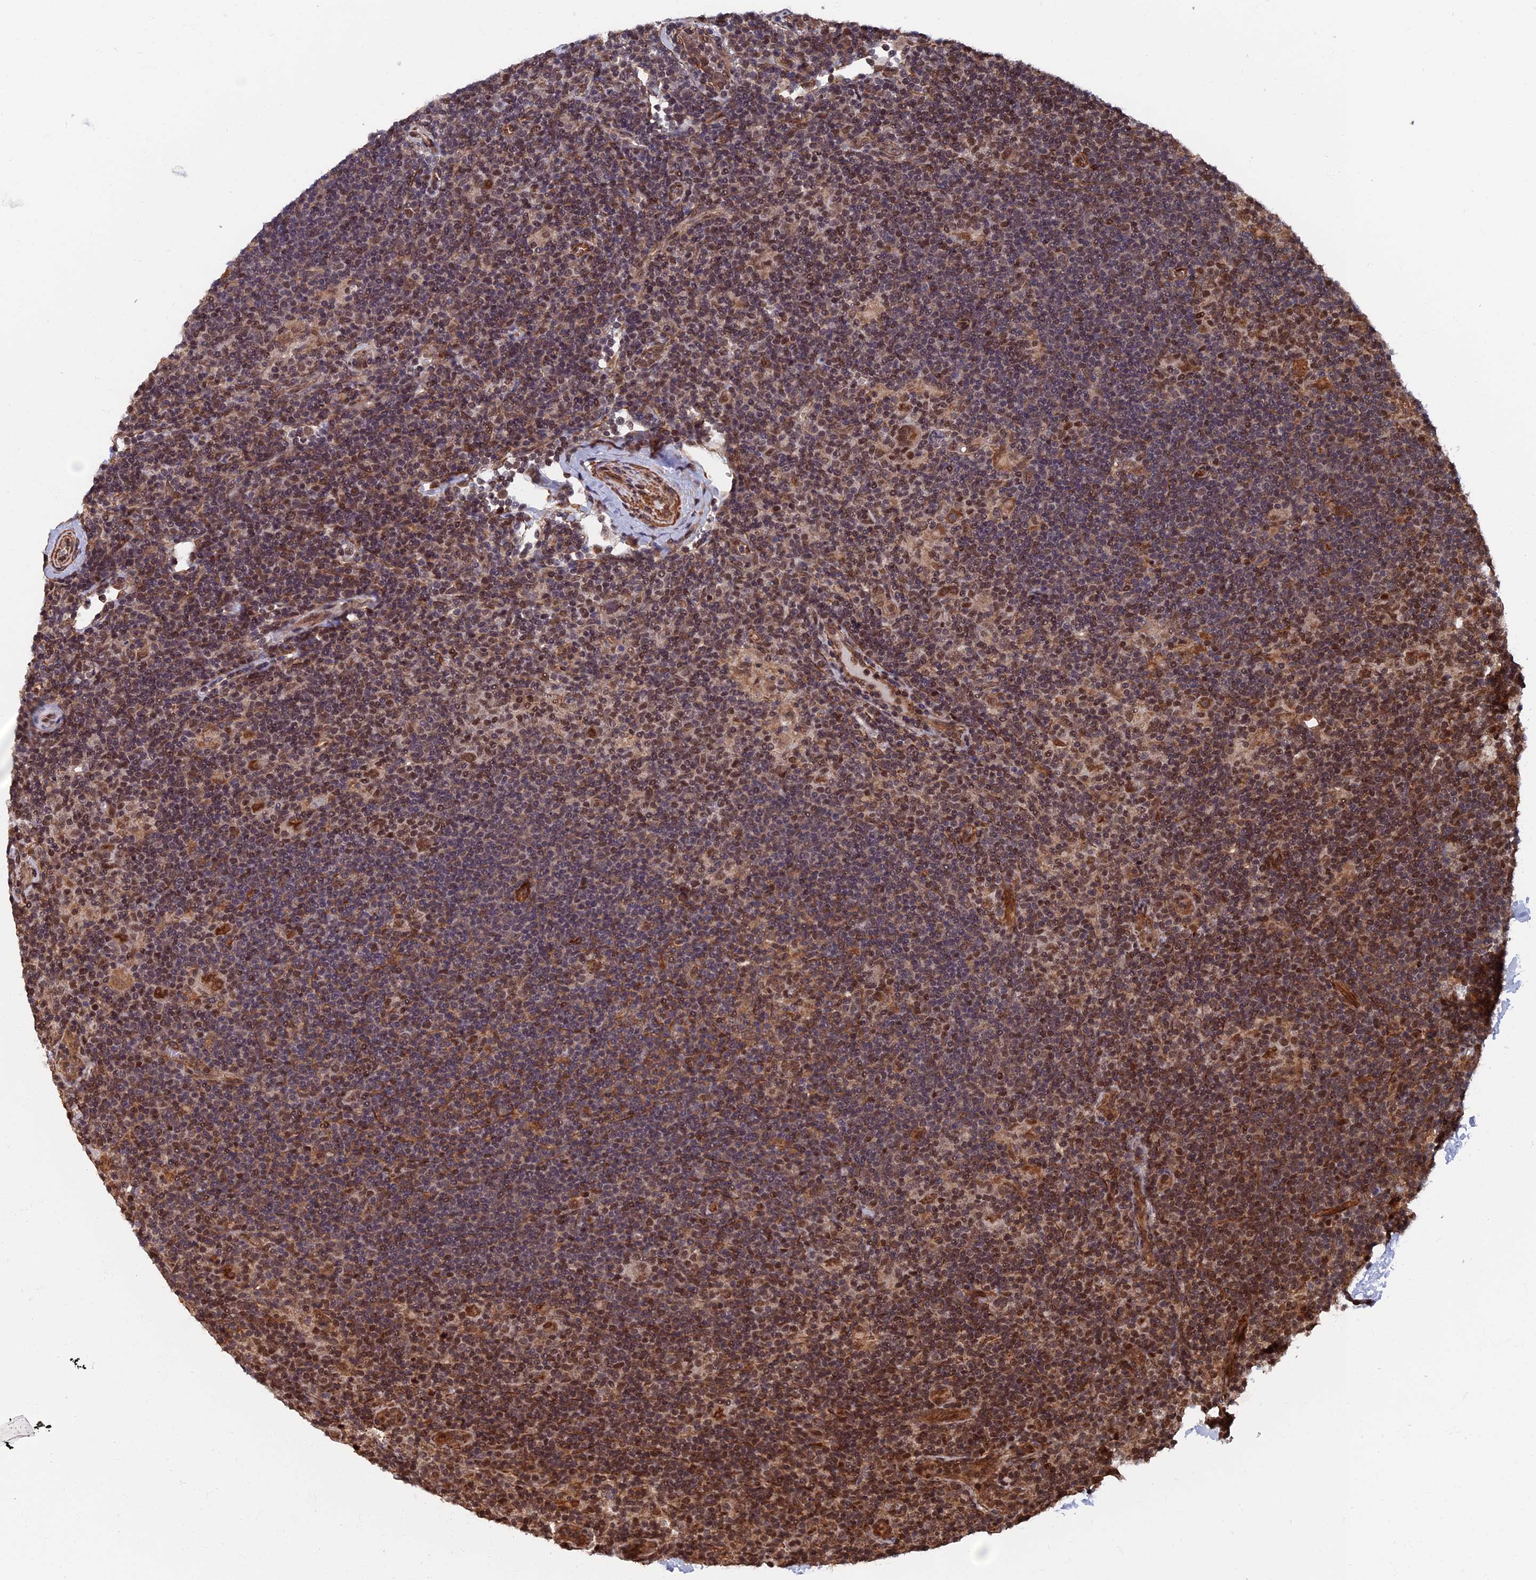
{"staining": {"intensity": "moderate", "quantity": ">75%", "location": "cytoplasmic/membranous,nuclear"}, "tissue": "lymphoma", "cell_type": "Tumor cells", "image_type": "cancer", "snomed": [{"axis": "morphology", "description": "Hodgkin's disease, NOS"}, {"axis": "topography", "description": "Lymph node"}], "caption": "Lymphoma stained for a protein reveals moderate cytoplasmic/membranous and nuclear positivity in tumor cells.", "gene": "CTDP1", "patient": {"sex": "female", "age": 57}}